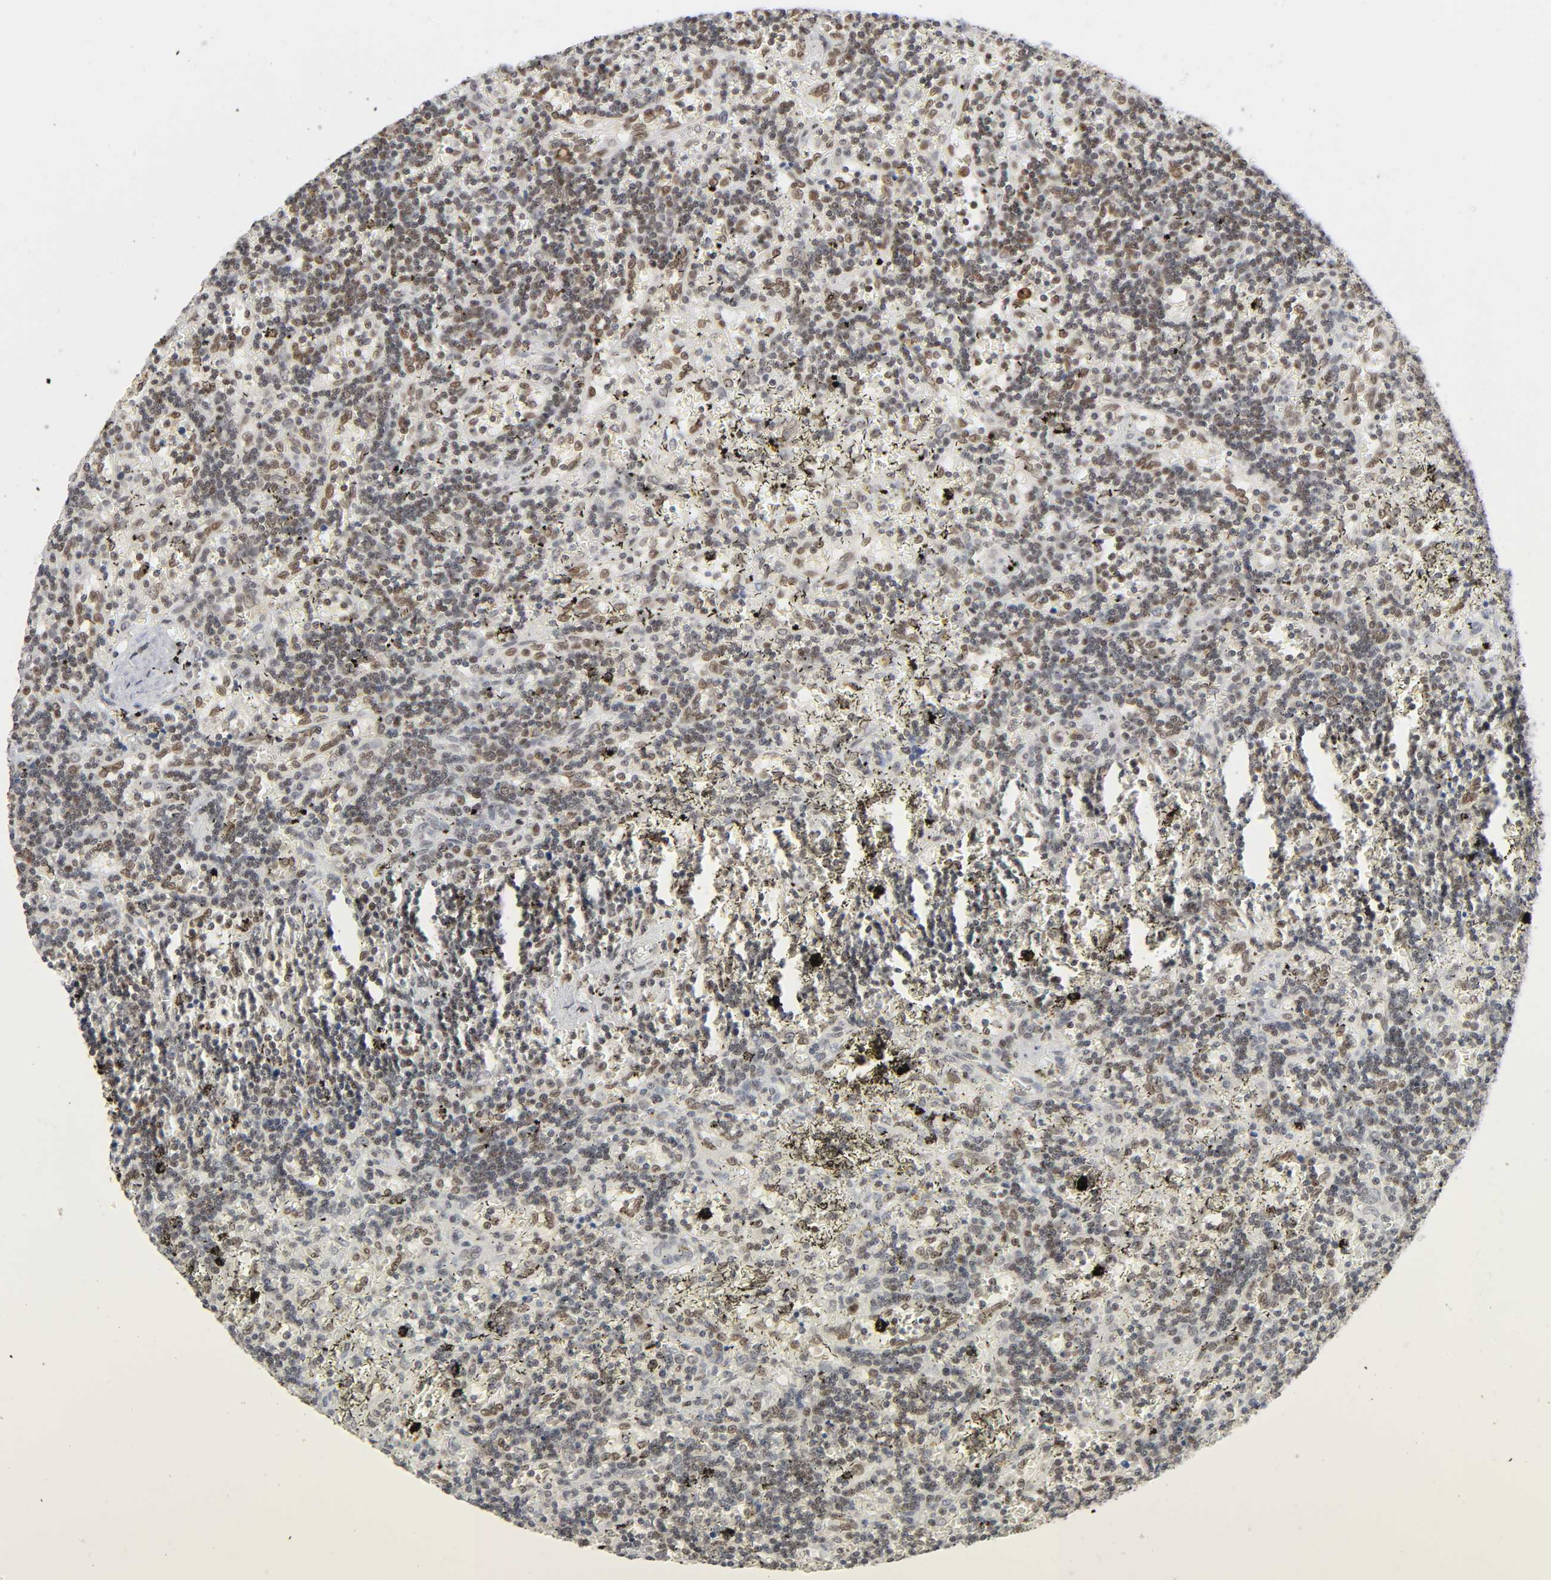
{"staining": {"intensity": "moderate", "quantity": "25%-75%", "location": "nuclear"}, "tissue": "lymphoma", "cell_type": "Tumor cells", "image_type": "cancer", "snomed": [{"axis": "morphology", "description": "Malignant lymphoma, non-Hodgkin's type, Low grade"}, {"axis": "topography", "description": "Spleen"}], "caption": "This micrograph displays lymphoma stained with IHC to label a protein in brown. The nuclear of tumor cells show moderate positivity for the protein. Nuclei are counter-stained blue.", "gene": "SUMO1", "patient": {"sex": "male", "age": 60}}